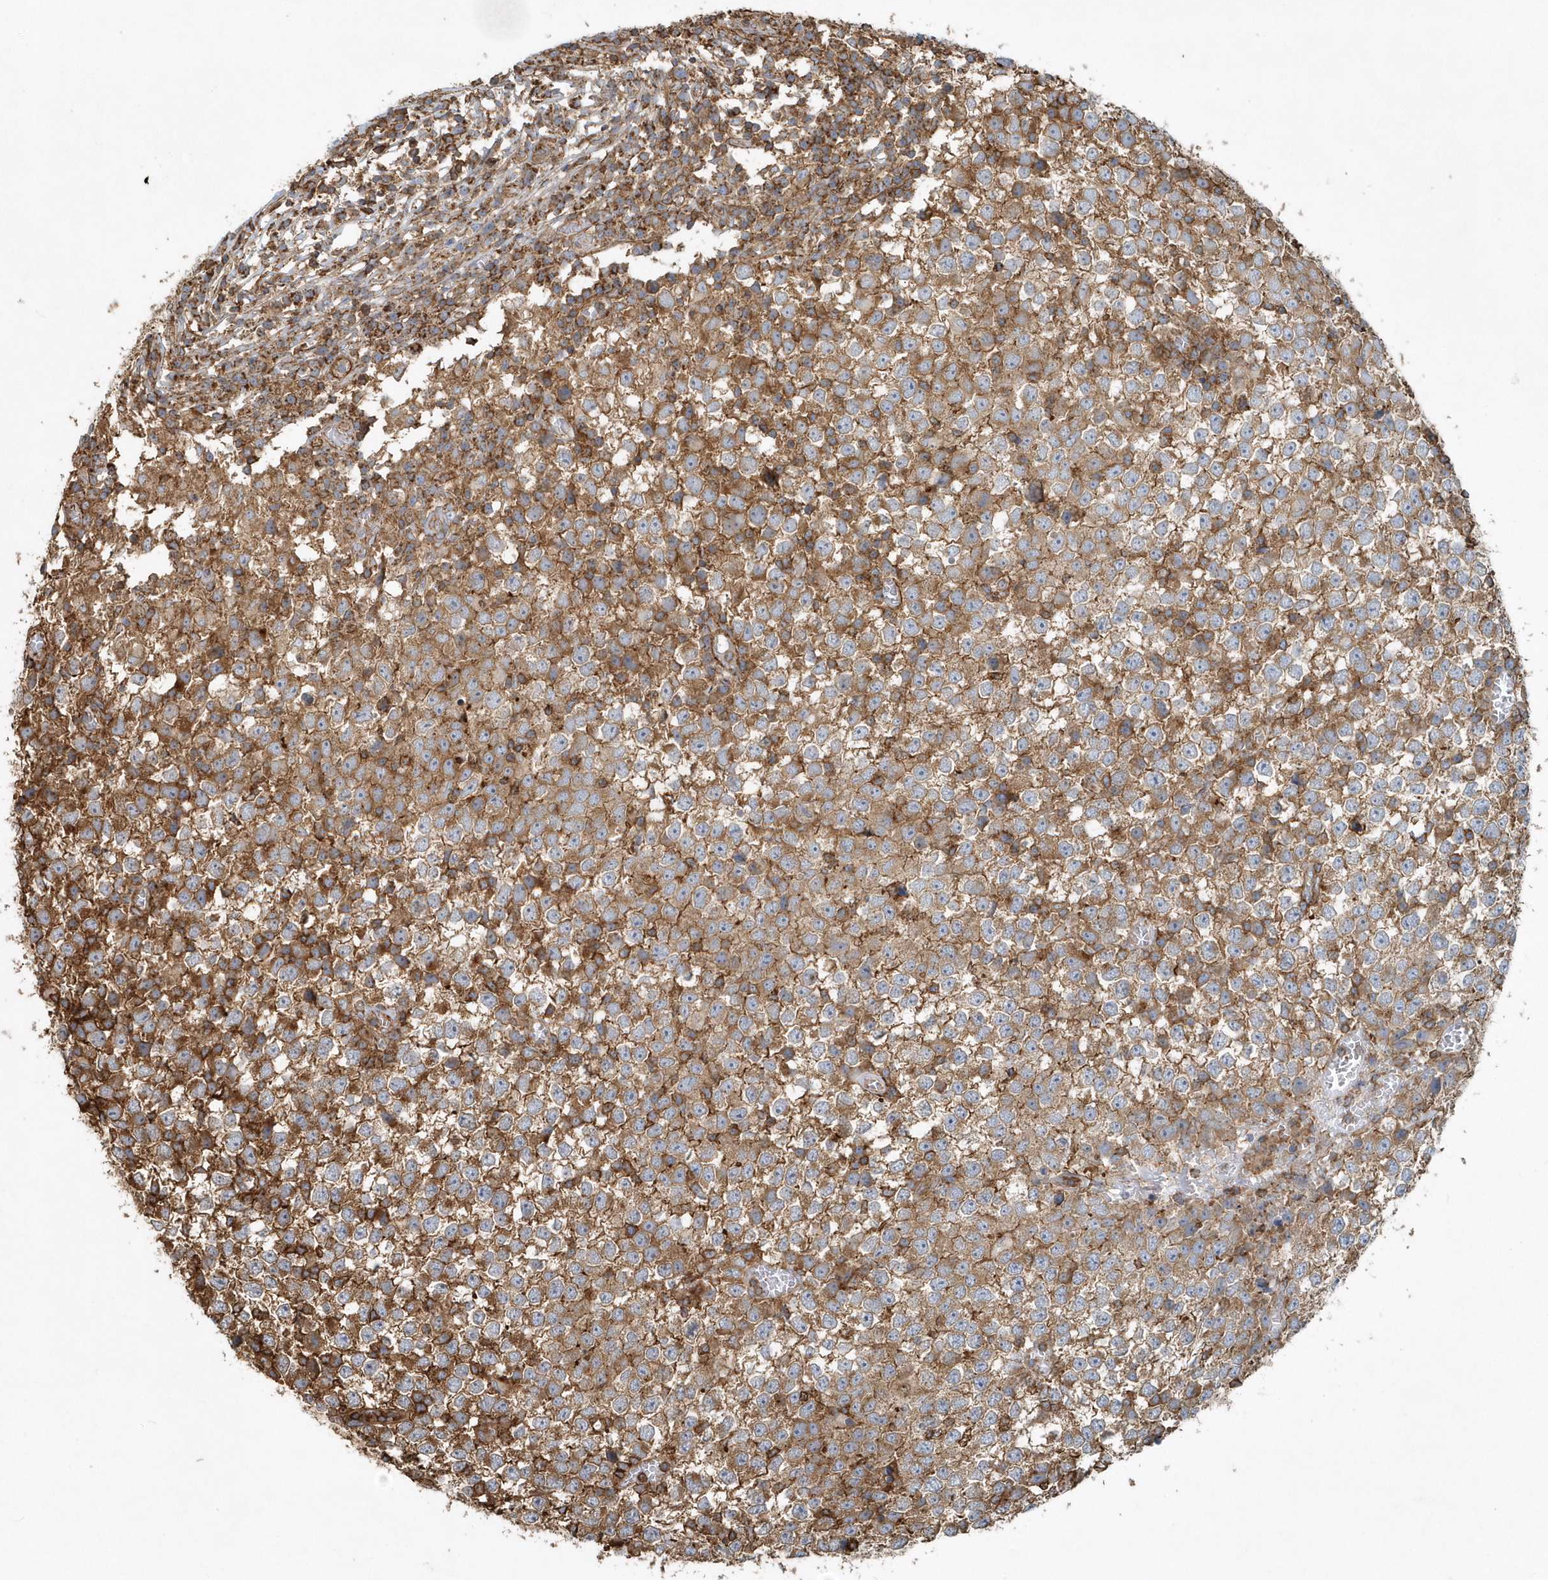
{"staining": {"intensity": "moderate", "quantity": ">75%", "location": "cytoplasmic/membranous"}, "tissue": "testis cancer", "cell_type": "Tumor cells", "image_type": "cancer", "snomed": [{"axis": "morphology", "description": "Seminoma, NOS"}, {"axis": "topography", "description": "Testis"}], "caption": "Immunohistochemistry (IHC) histopathology image of neoplastic tissue: human seminoma (testis) stained using immunohistochemistry (IHC) demonstrates medium levels of moderate protein expression localized specifically in the cytoplasmic/membranous of tumor cells, appearing as a cytoplasmic/membranous brown color.", "gene": "MMUT", "patient": {"sex": "male", "age": 65}}